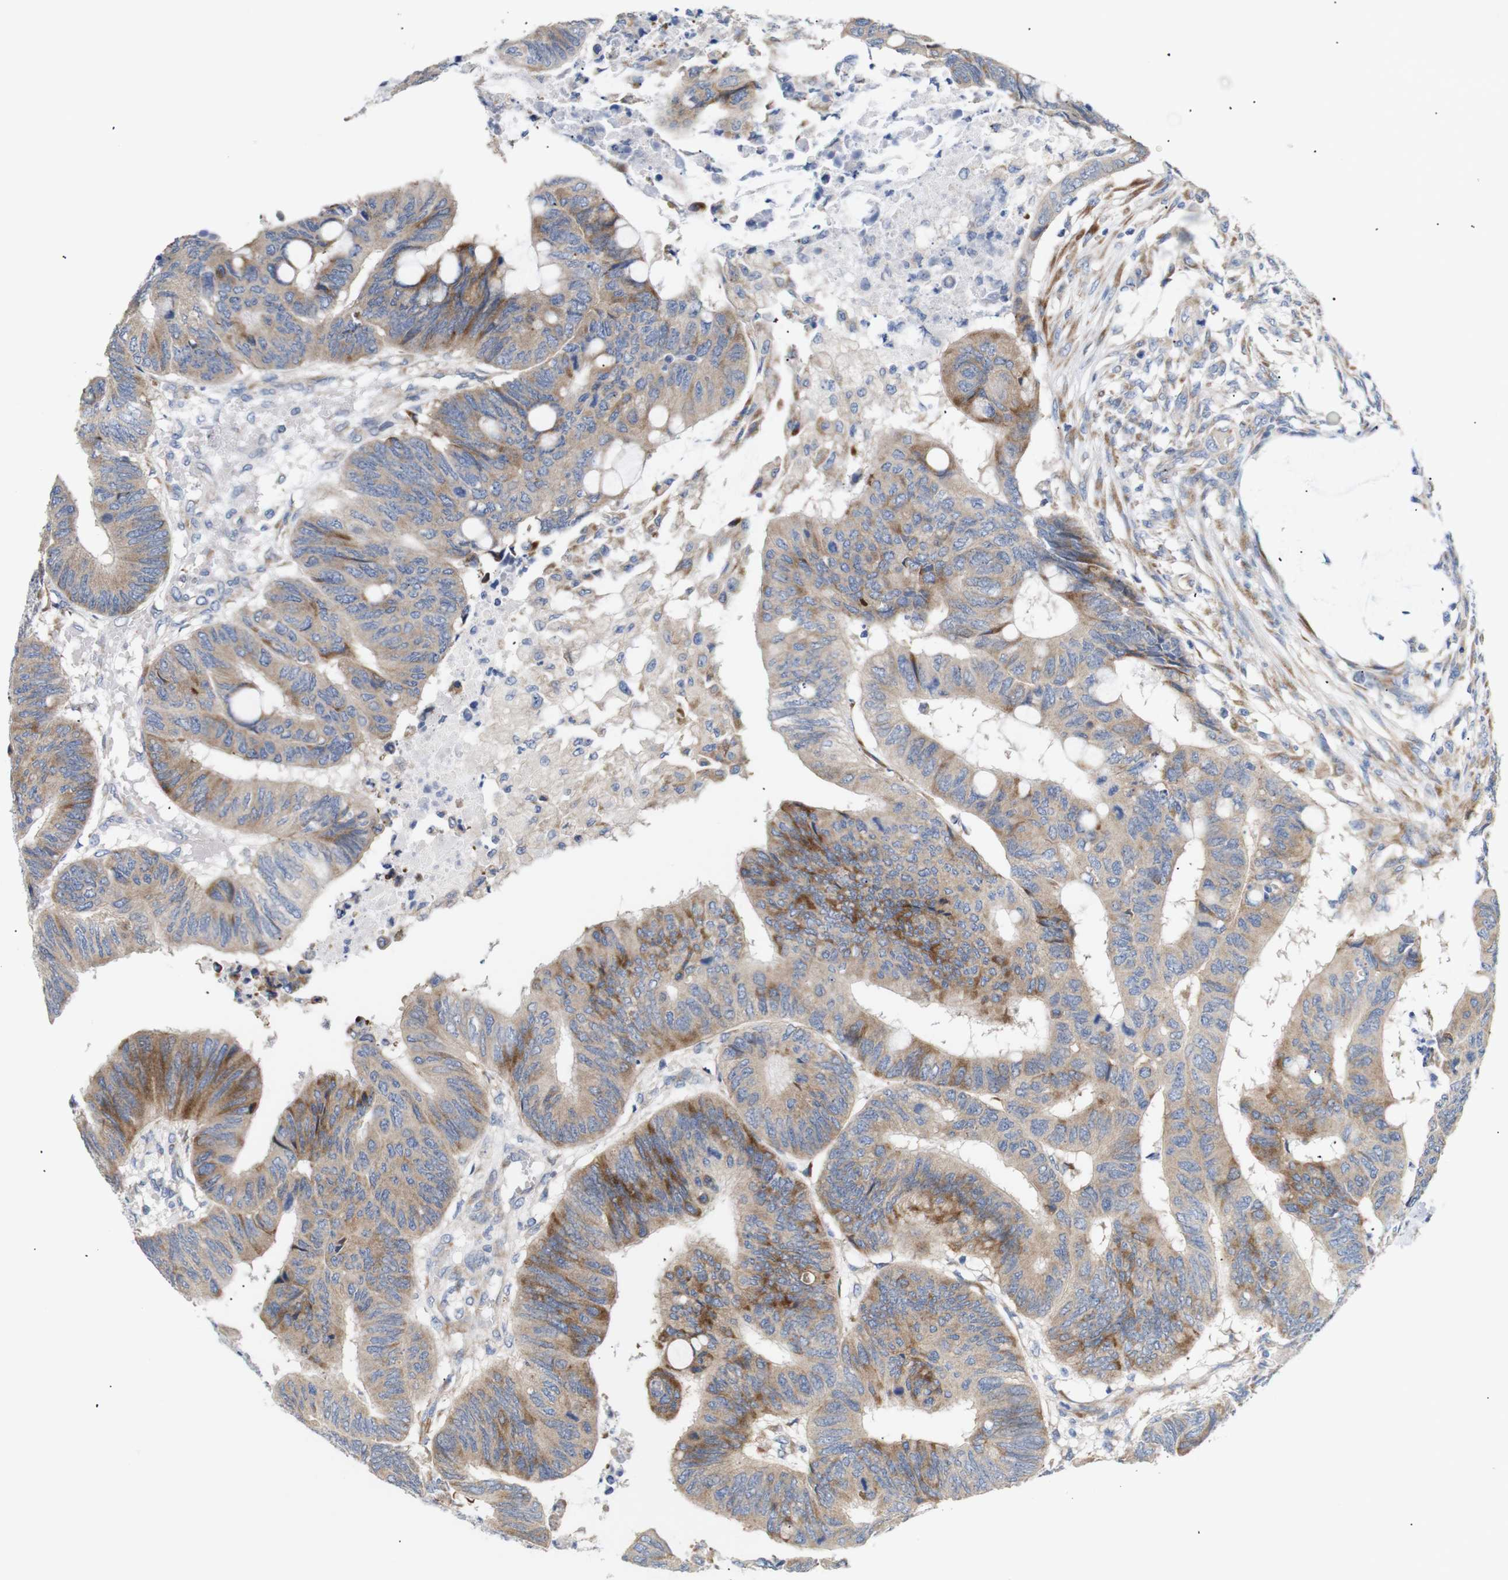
{"staining": {"intensity": "moderate", "quantity": ">75%", "location": "cytoplasmic/membranous"}, "tissue": "colorectal cancer", "cell_type": "Tumor cells", "image_type": "cancer", "snomed": [{"axis": "morphology", "description": "Normal tissue, NOS"}, {"axis": "morphology", "description": "Adenocarcinoma, NOS"}, {"axis": "topography", "description": "Rectum"}, {"axis": "topography", "description": "Peripheral nerve tissue"}], "caption": "An IHC photomicrograph of neoplastic tissue is shown. Protein staining in brown highlights moderate cytoplasmic/membranous positivity in colorectal adenocarcinoma within tumor cells.", "gene": "TRIM5", "patient": {"sex": "male", "age": 92}}